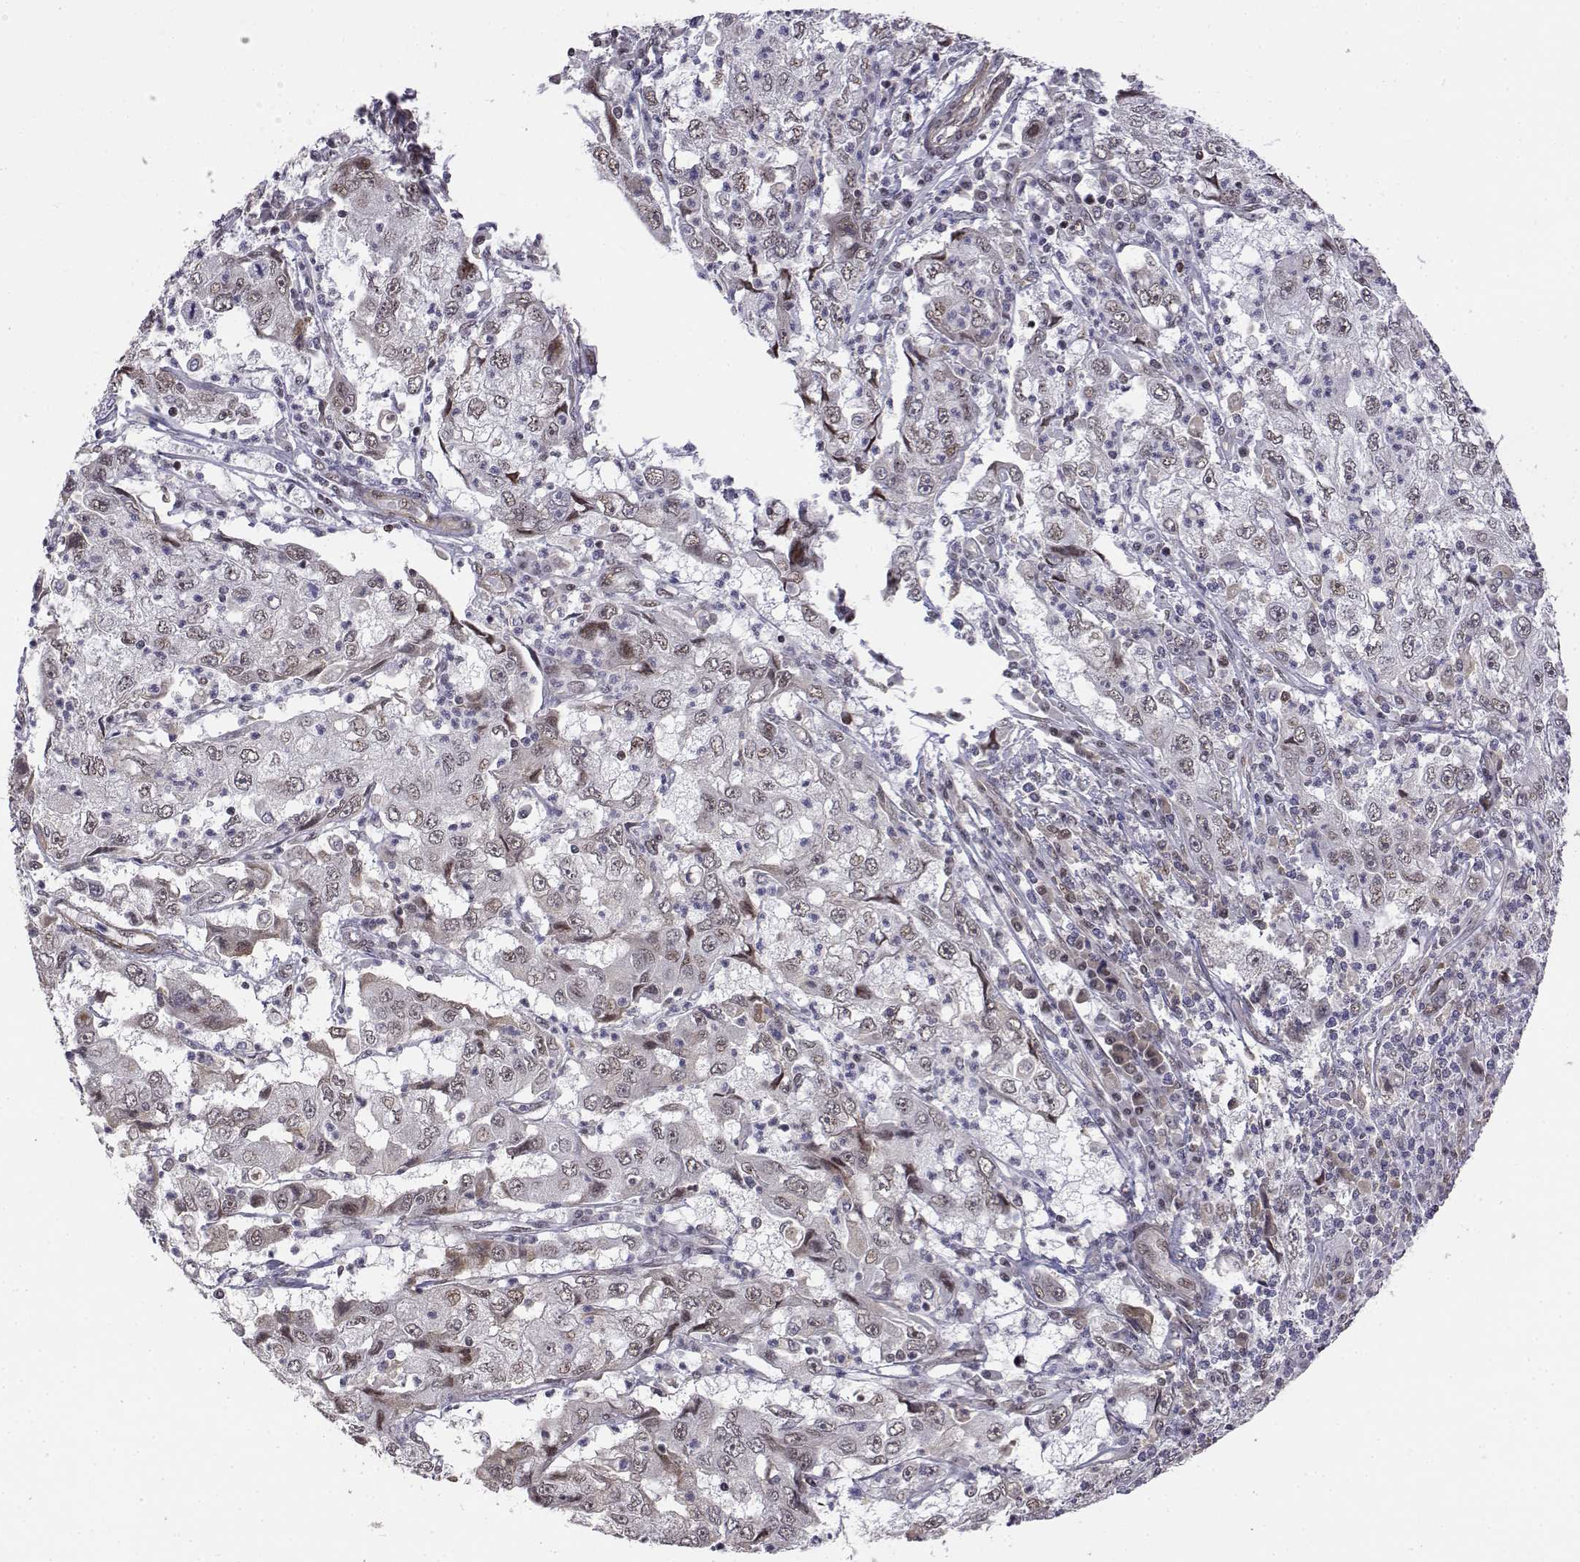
{"staining": {"intensity": "weak", "quantity": "<25%", "location": "nuclear"}, "tissue": "cervical cancer", "cell_type": "Tumor cells", "image_type": "cancer", "snomed": [{"axis": "morphology", "description": "Squamous cell carcinoma, NOS"}, {"axis": "topography", "description": "Cervix"}], "caption": "Tumor cells show no significant expression in squamous cell carcinoma (cervical).", "gene": "ITGA7", "patient": {"sex": "female", "age": 36}}